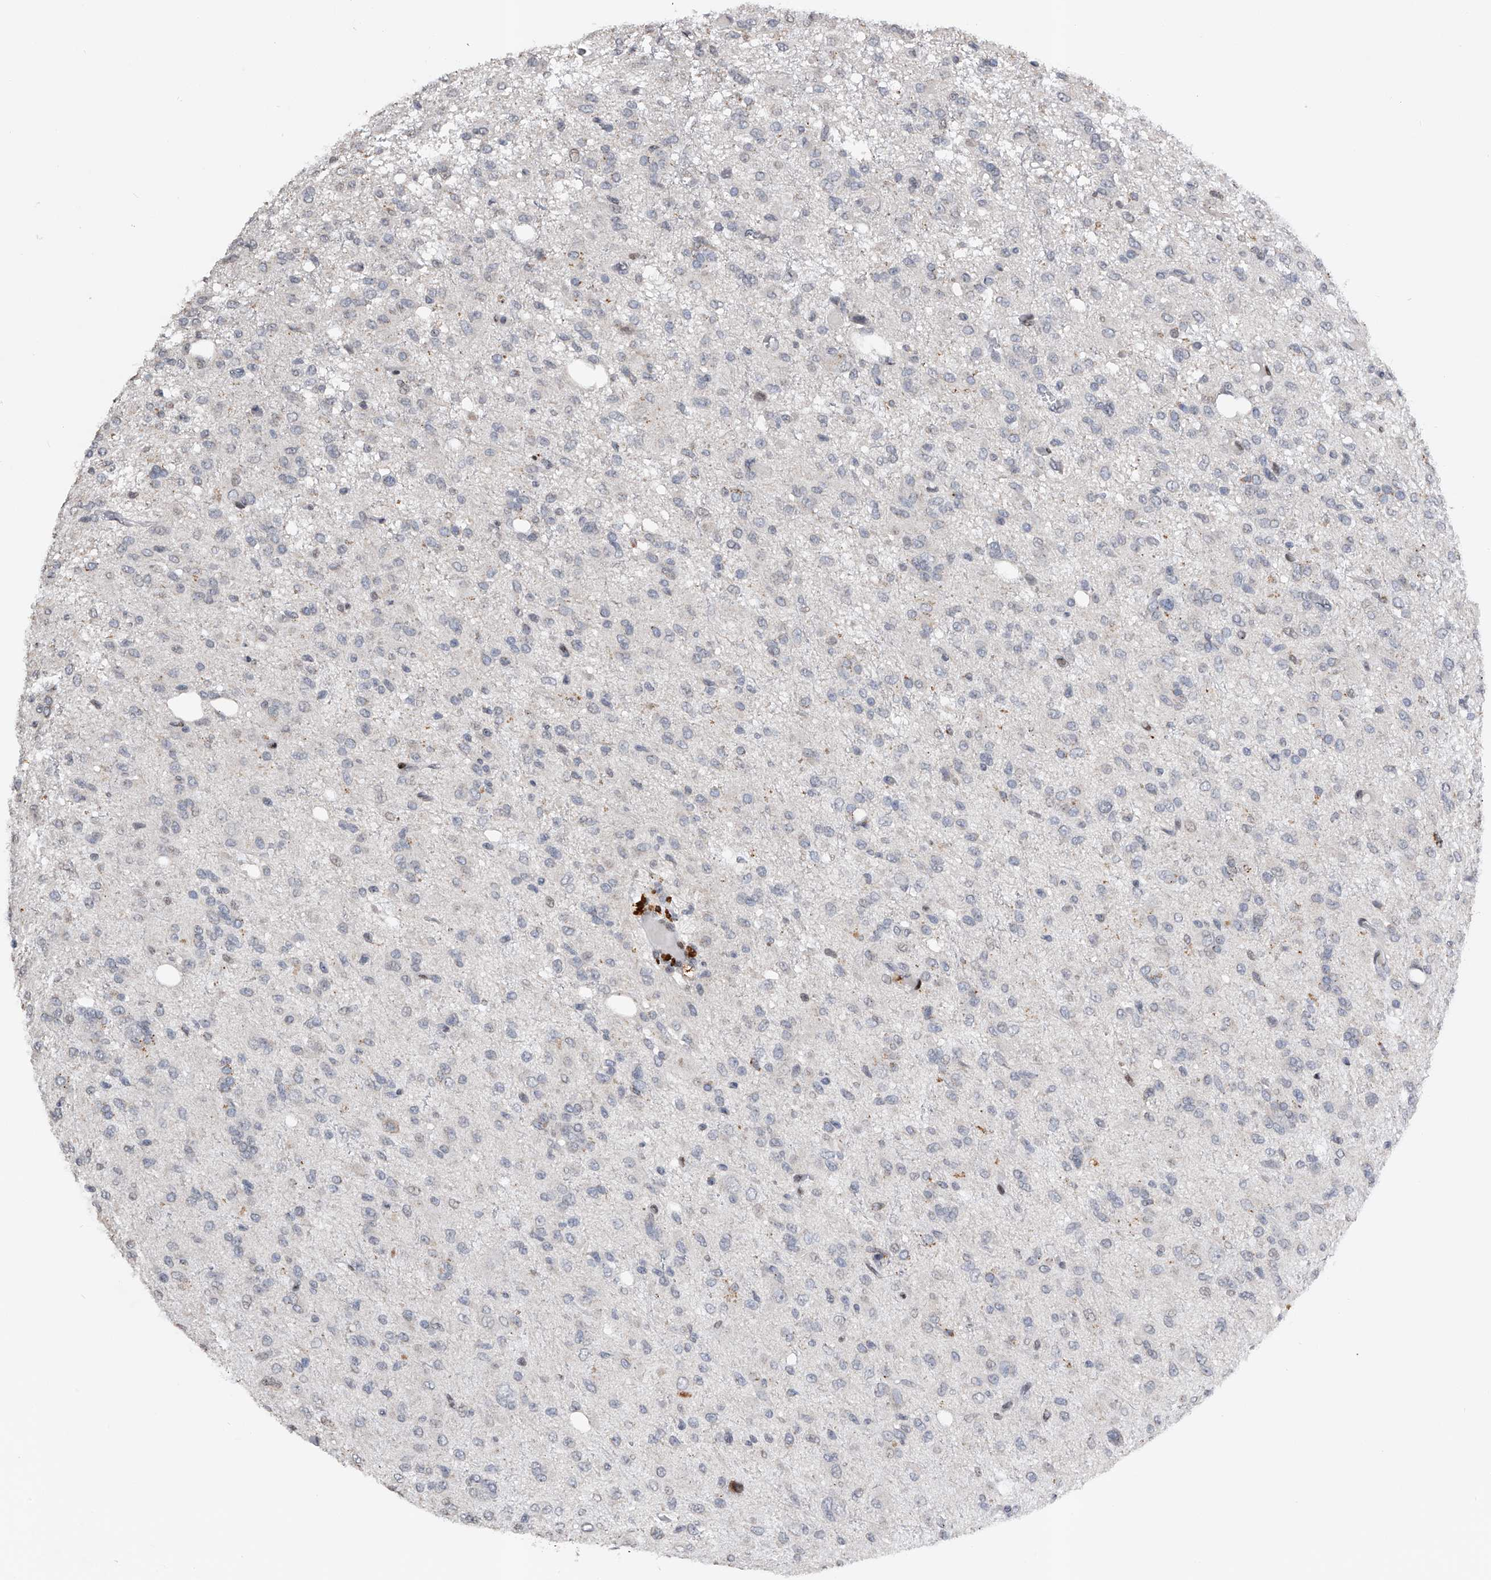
{"staining": {"intensity": "negative", "quantity": "none", "location": "none"}, "tissue": "glioma", "cell_type": "Tumor cells", "image_type": "cancer", "snomed": [{"axis": "morphology", "description": "Glioma, malignant, High grade"}, {"axis": "topography", "description": "Brain"}], "caption": "This is an immunohistochemistry (IHC) image of high-grade glioma (malignant). There is no positivity in tumor cells.", "gene": "RWDD2A", "patient": {"sex": "female", "age": 59}}